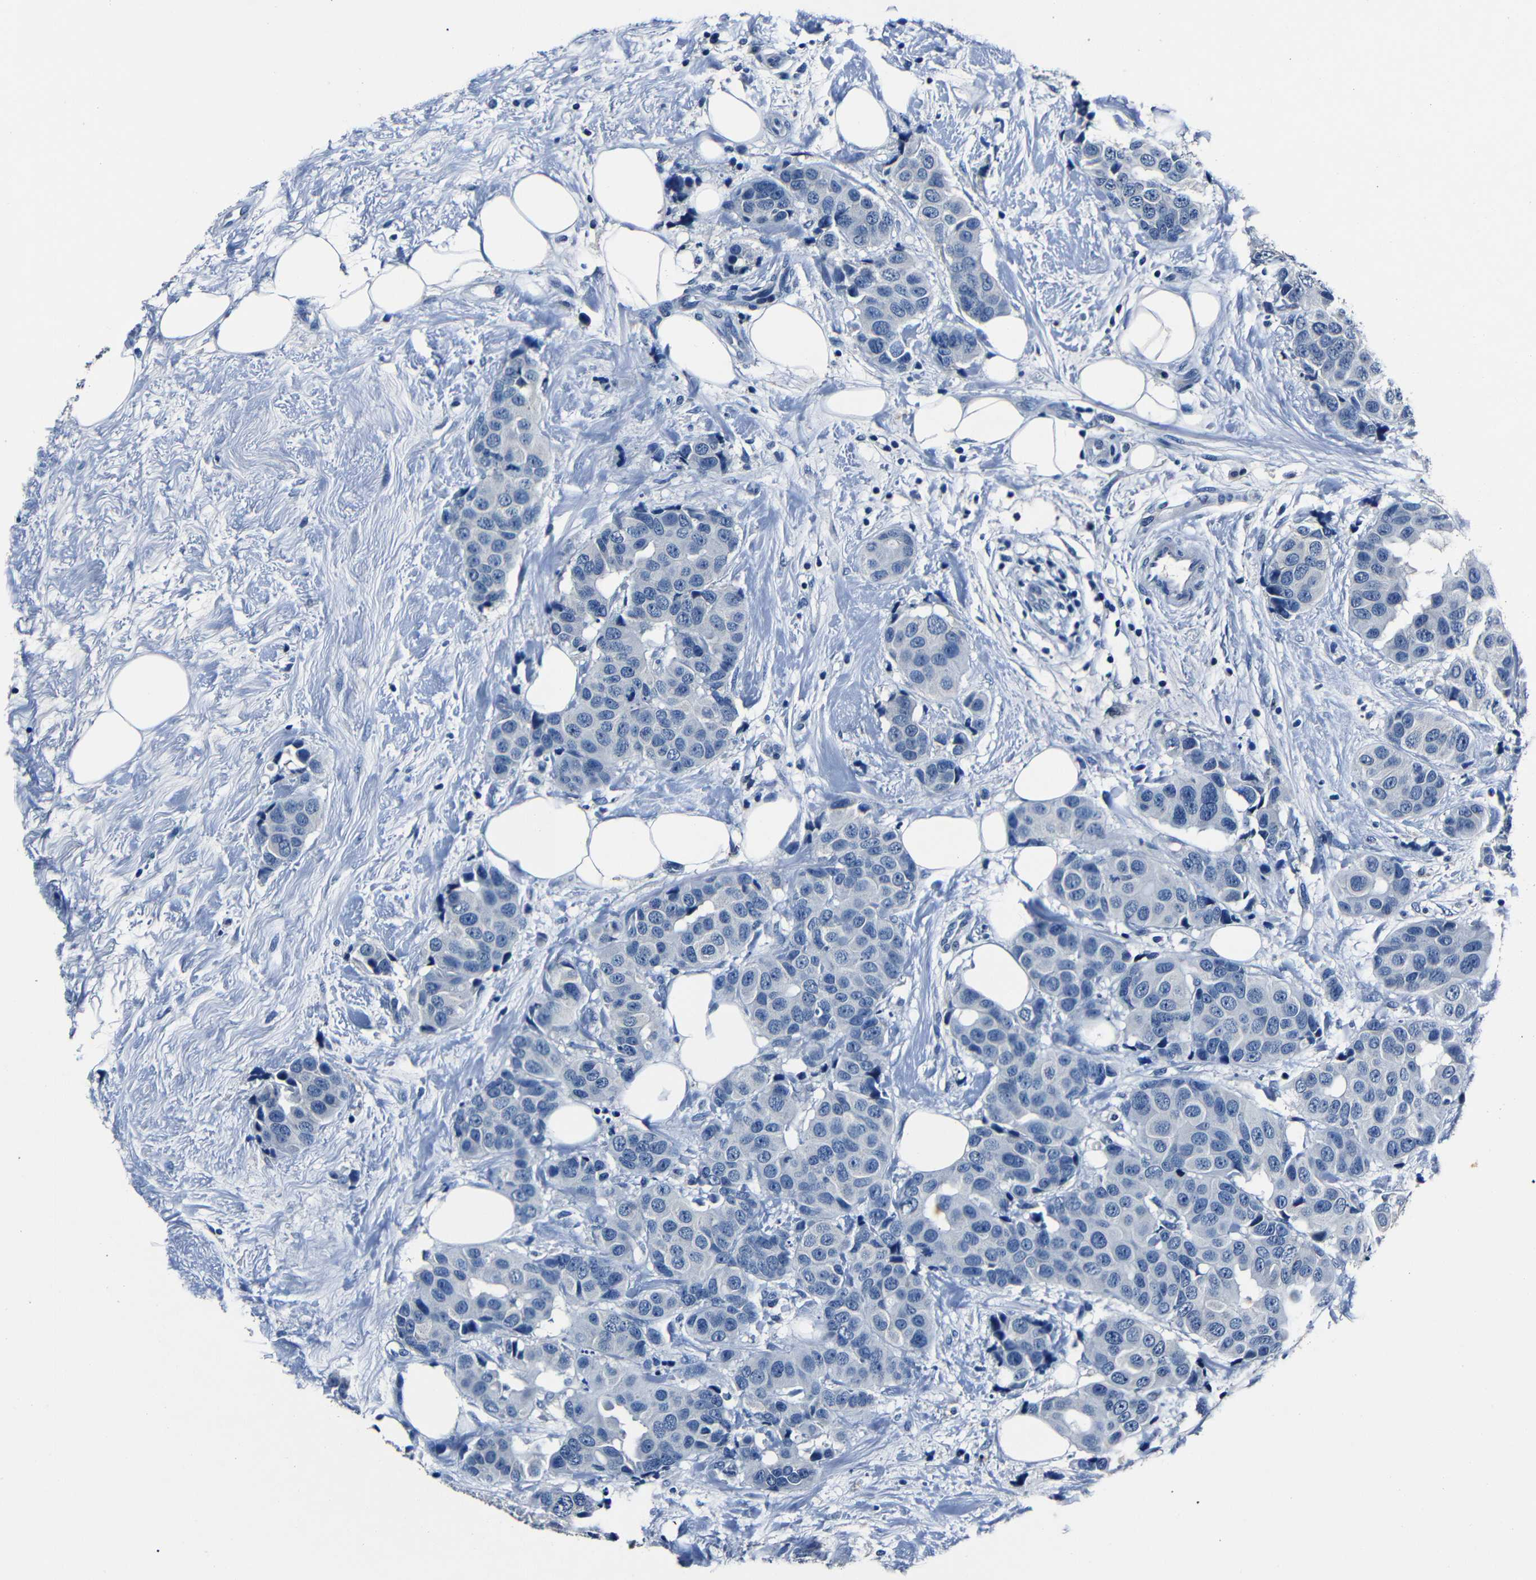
{"staining": {"intensity": "negative", "quantity": "none", "location": "none"}, "tissue": "breast cancer", "cell_type": "Tumor cells", "image_type": "cancer", "snomed": [{"axis": "morphology", "description": "Normal tissue, NOS"}, {"axis": "morphology", "description": "Duct carcinoma"}, {"axis": "topography", "description": "Breast"}], "caption": "Immunohistochemical staining of human breast cancer (intraductal carcinoma) demonstrates no significant staining in tumor cells.", "gene": "NCMAP", "patient": {"sex": "female", "age": 39}}